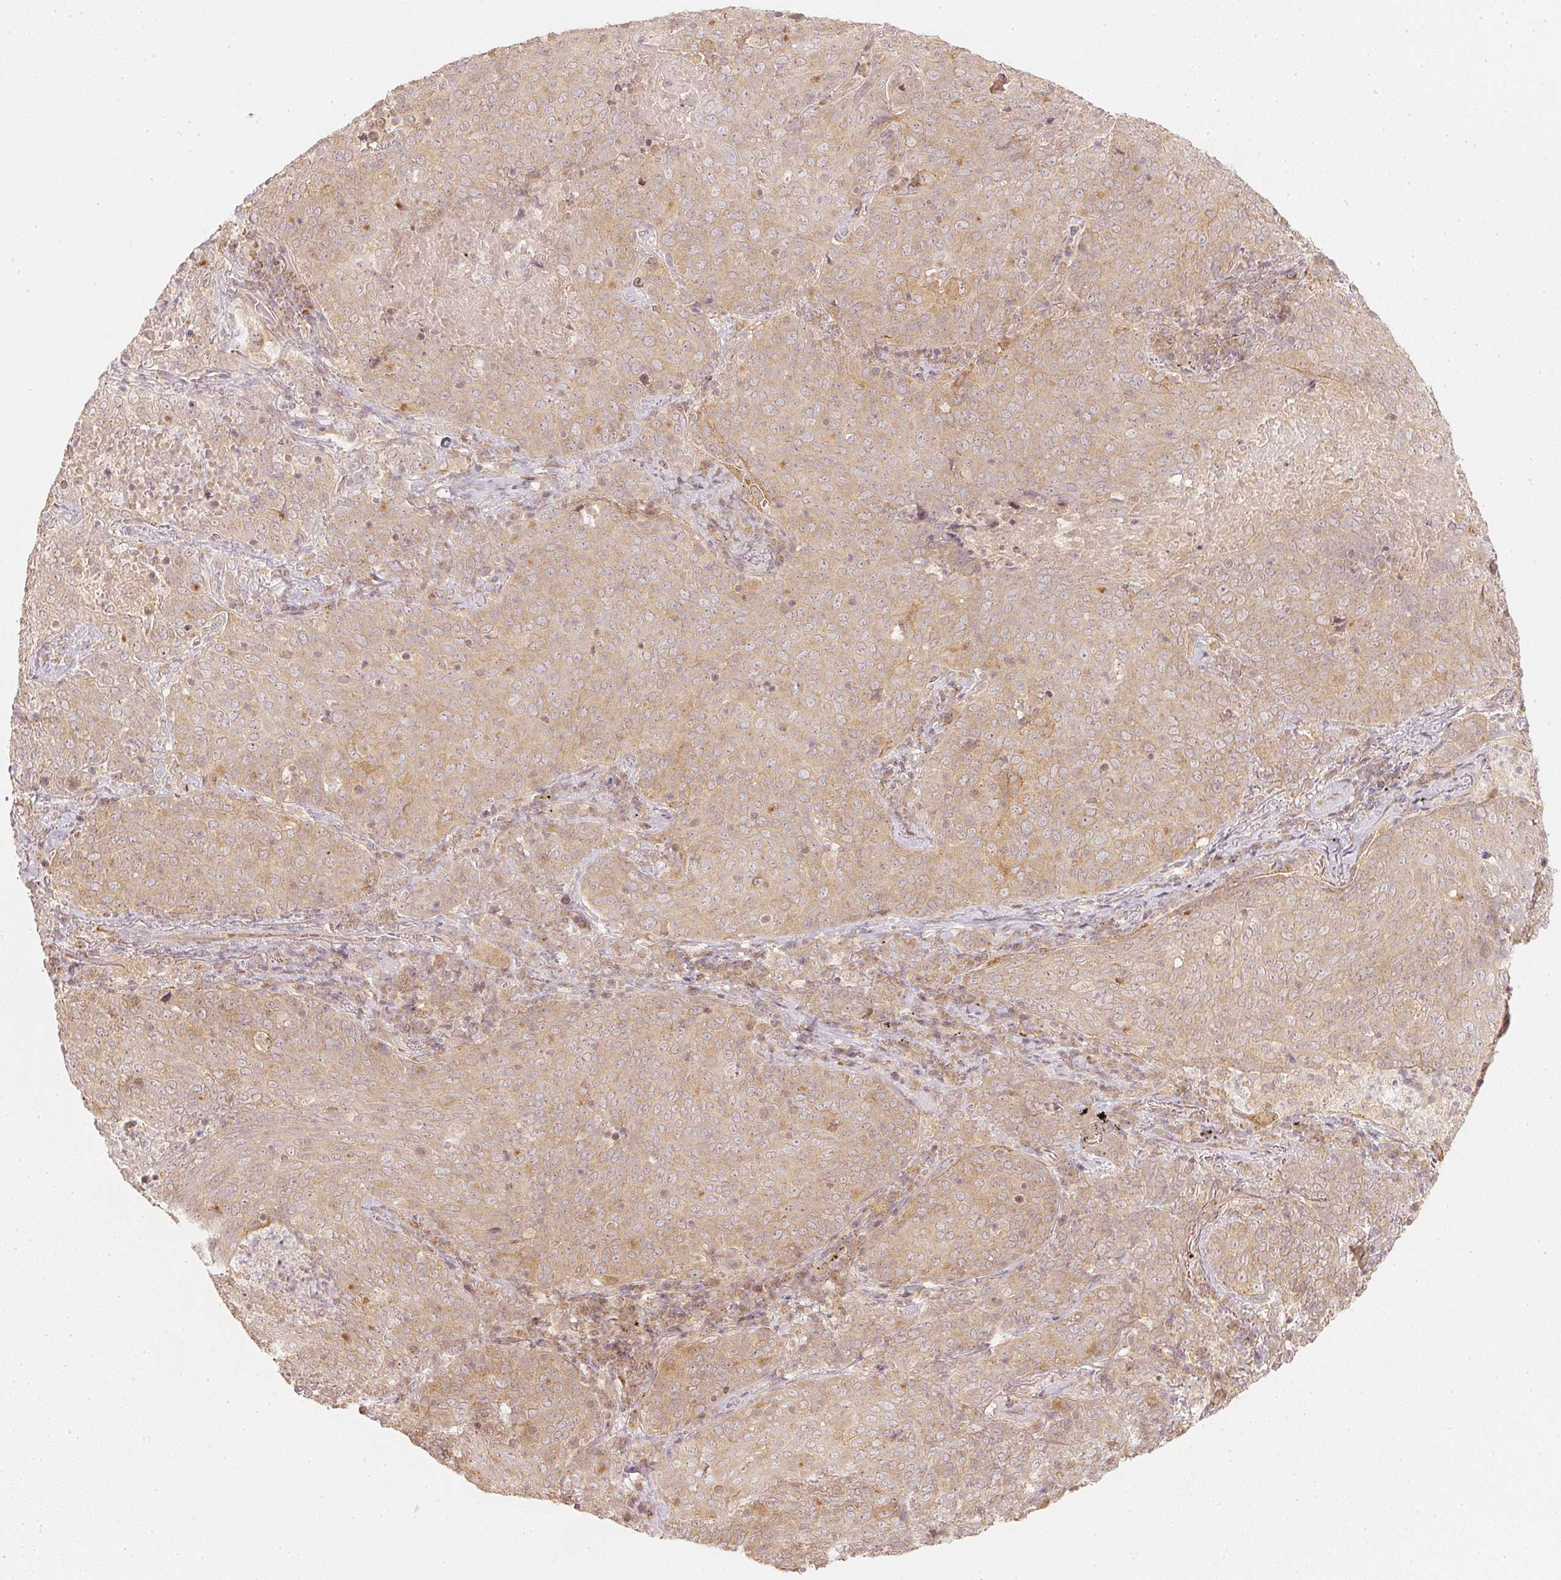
{"staining": {"intensity": "moderate", "quantity": ">75%", "location": "cytoplasmic/membranous"}, "tissue": "lung cancer", "cell_type": "Tumor cells", "image_type": "cancer", "snomed": [{"axis": "morphology", "description": "Squamous cell carcinoma, NOS"}, {"axis": "topography", "description": "Lung"}], "caption": "Protein staining displays moderate cytoplasmic/membranous staining in approximately >75% of tumor cells in lung squamous cell carcinoma.", "gene": "WDR54", "patient": {"sex": "male", "age": 82}}